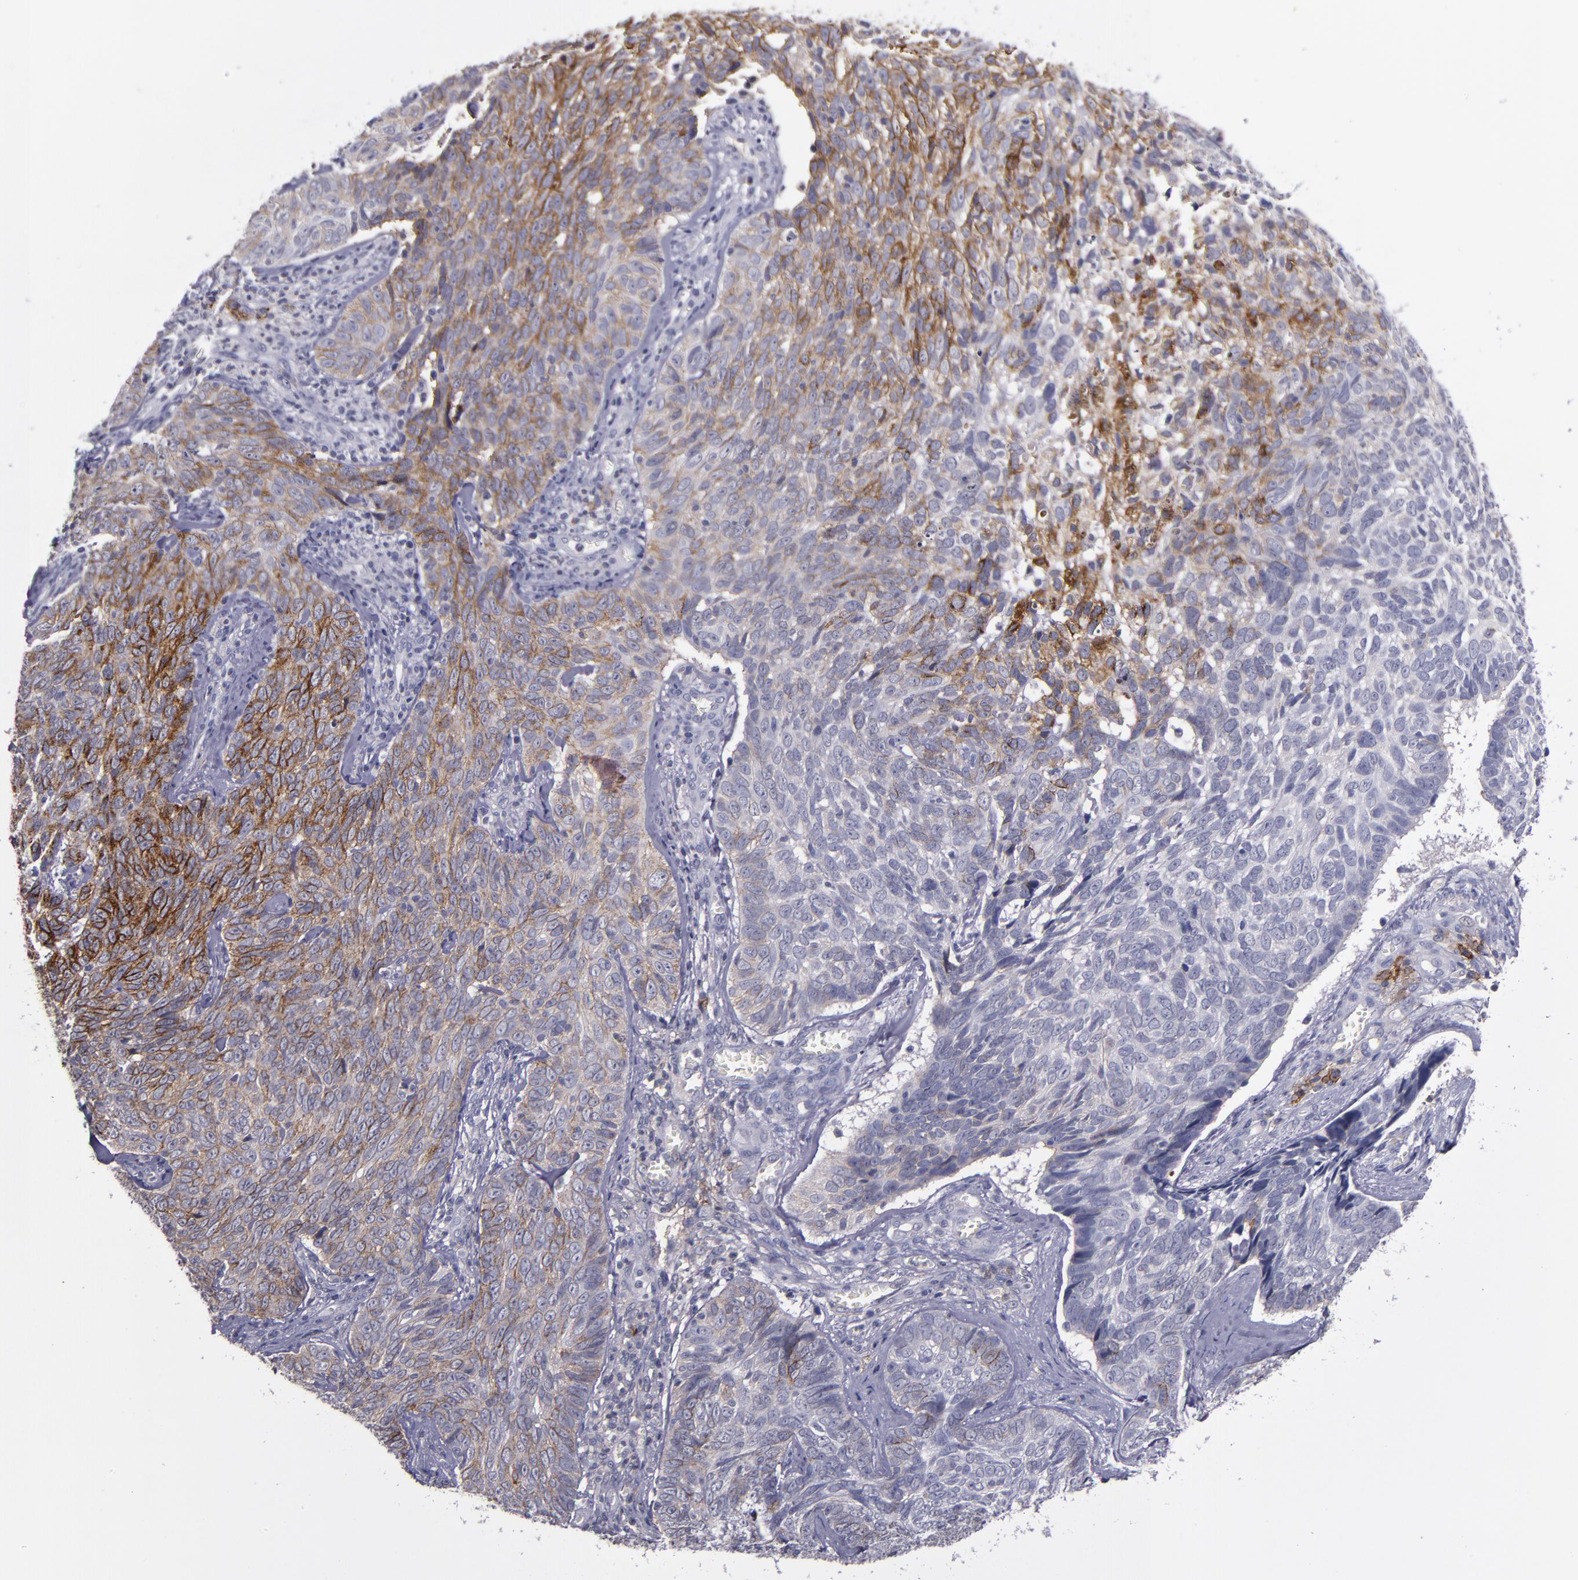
{"staining": {"intensity": "moderate", "quantity": "25%-75%", "location": "cytoplasmic/membranous"}, "tissue": "skin cancer", "cell_type": "Tumor cells", "image_type": "cancer", "snomed": [{"axis": "morphology", "description": "Basal cell carcinoma"}, {"axis": "topography", "description": "Skin"}], "caption": "Human basal cell carcinoma (skin) stained with a brown dye demonstrates moderate cytoplasmic/membranous positive staining in about 25%-75% of tumor cells.", "gene": "MFGE8", "patient": {"sex": "male", "age": 72}}